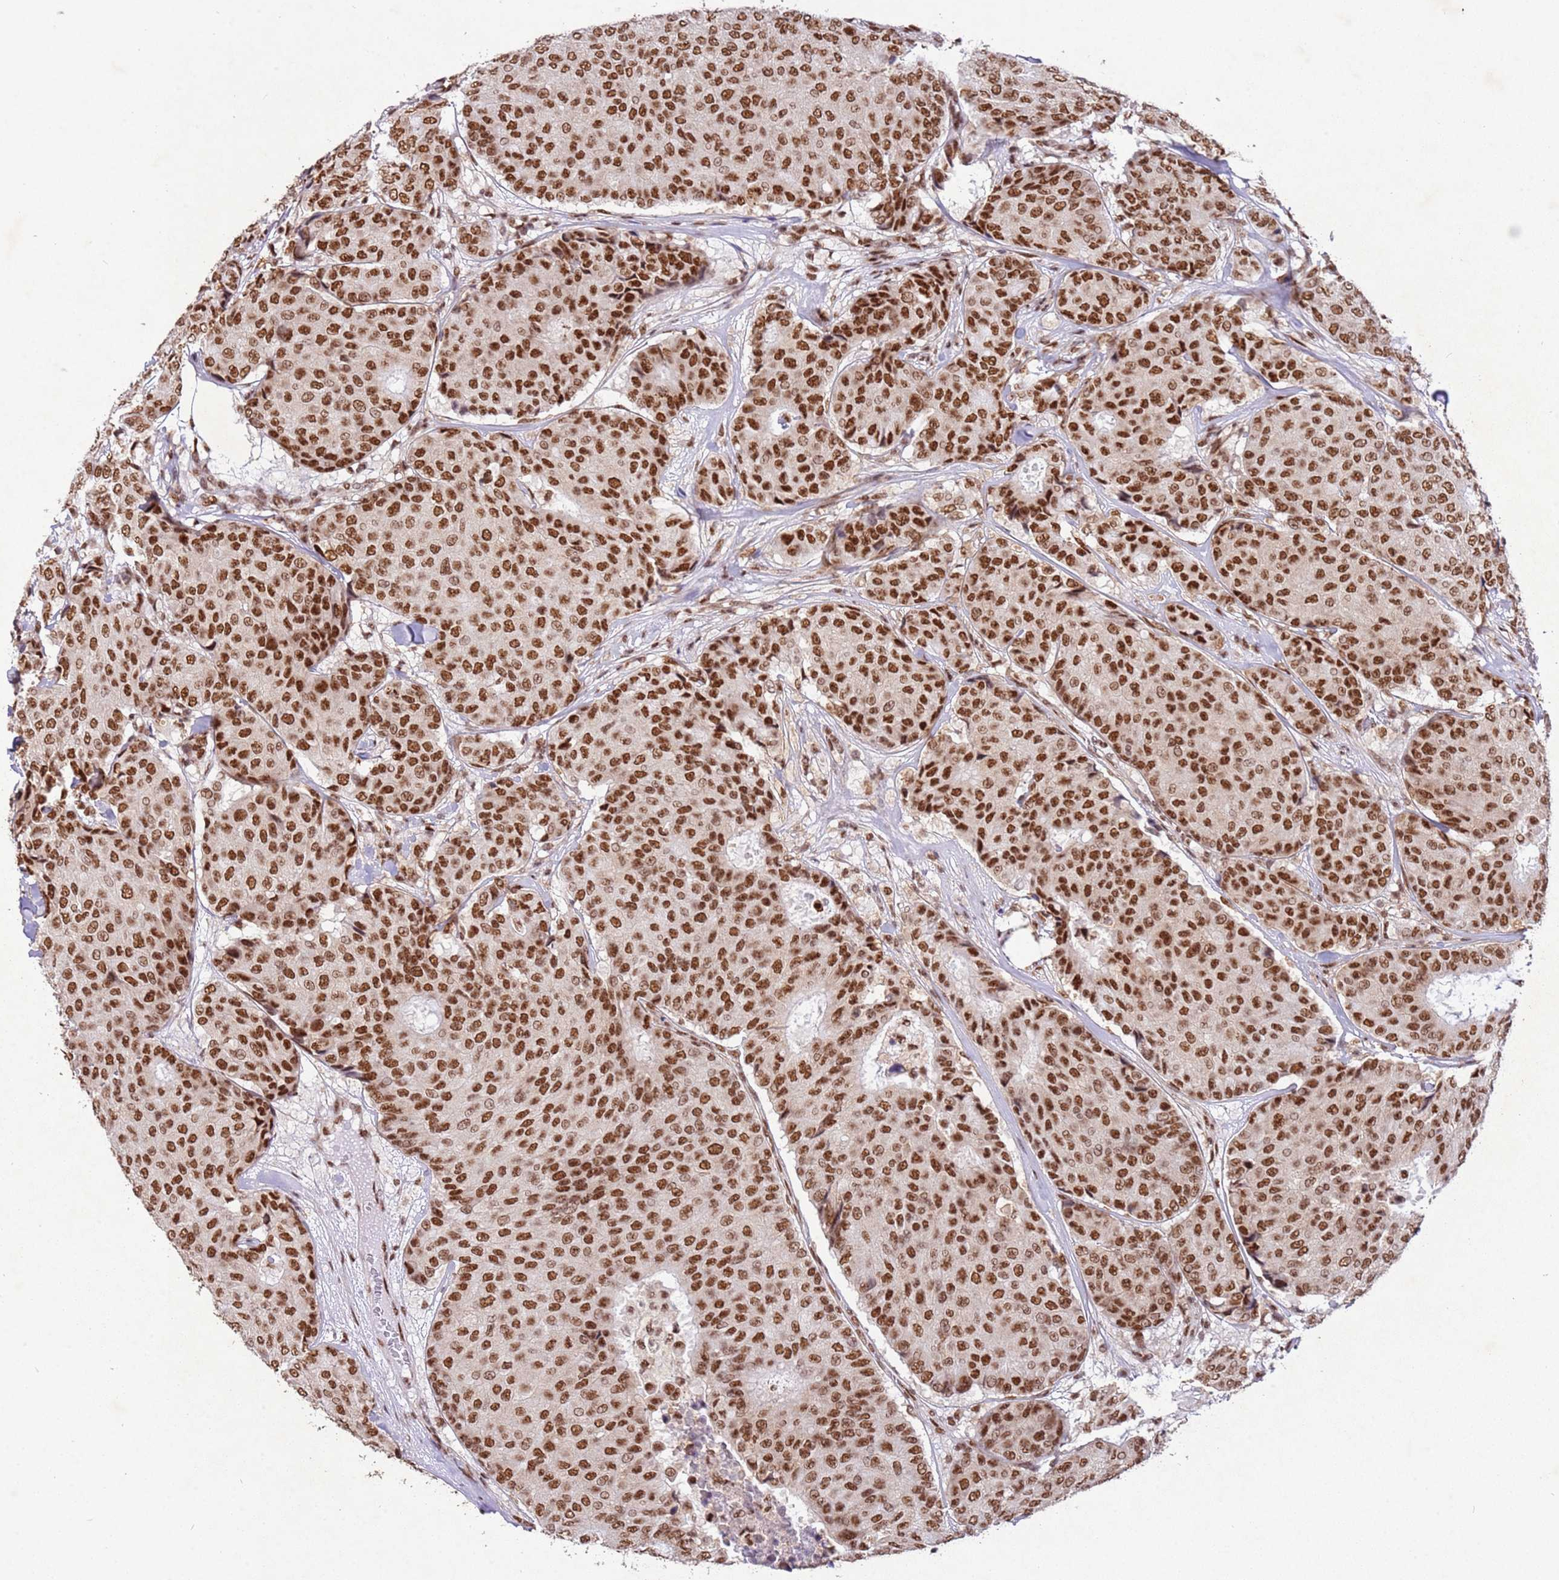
{"staining": {"intensity": "strong", "quantity": ">75%", "location": "nuclear"}, "tissue": "breast cancer", "cell_type": "Tumor cells", "image_type": "cancer", "snomed": [{"axis": "morphology", "description": "Duct carcinoma"}, {"axis": "topography", "description": "Breast"}], "caption": "Human breast invasive ductal carcinoma stained with a brown dye shows strong nuclear positive staining in approximately >75% of tumor cells.", "gene": "ESF1", "patient": {"sex": "female", "age": 75}}